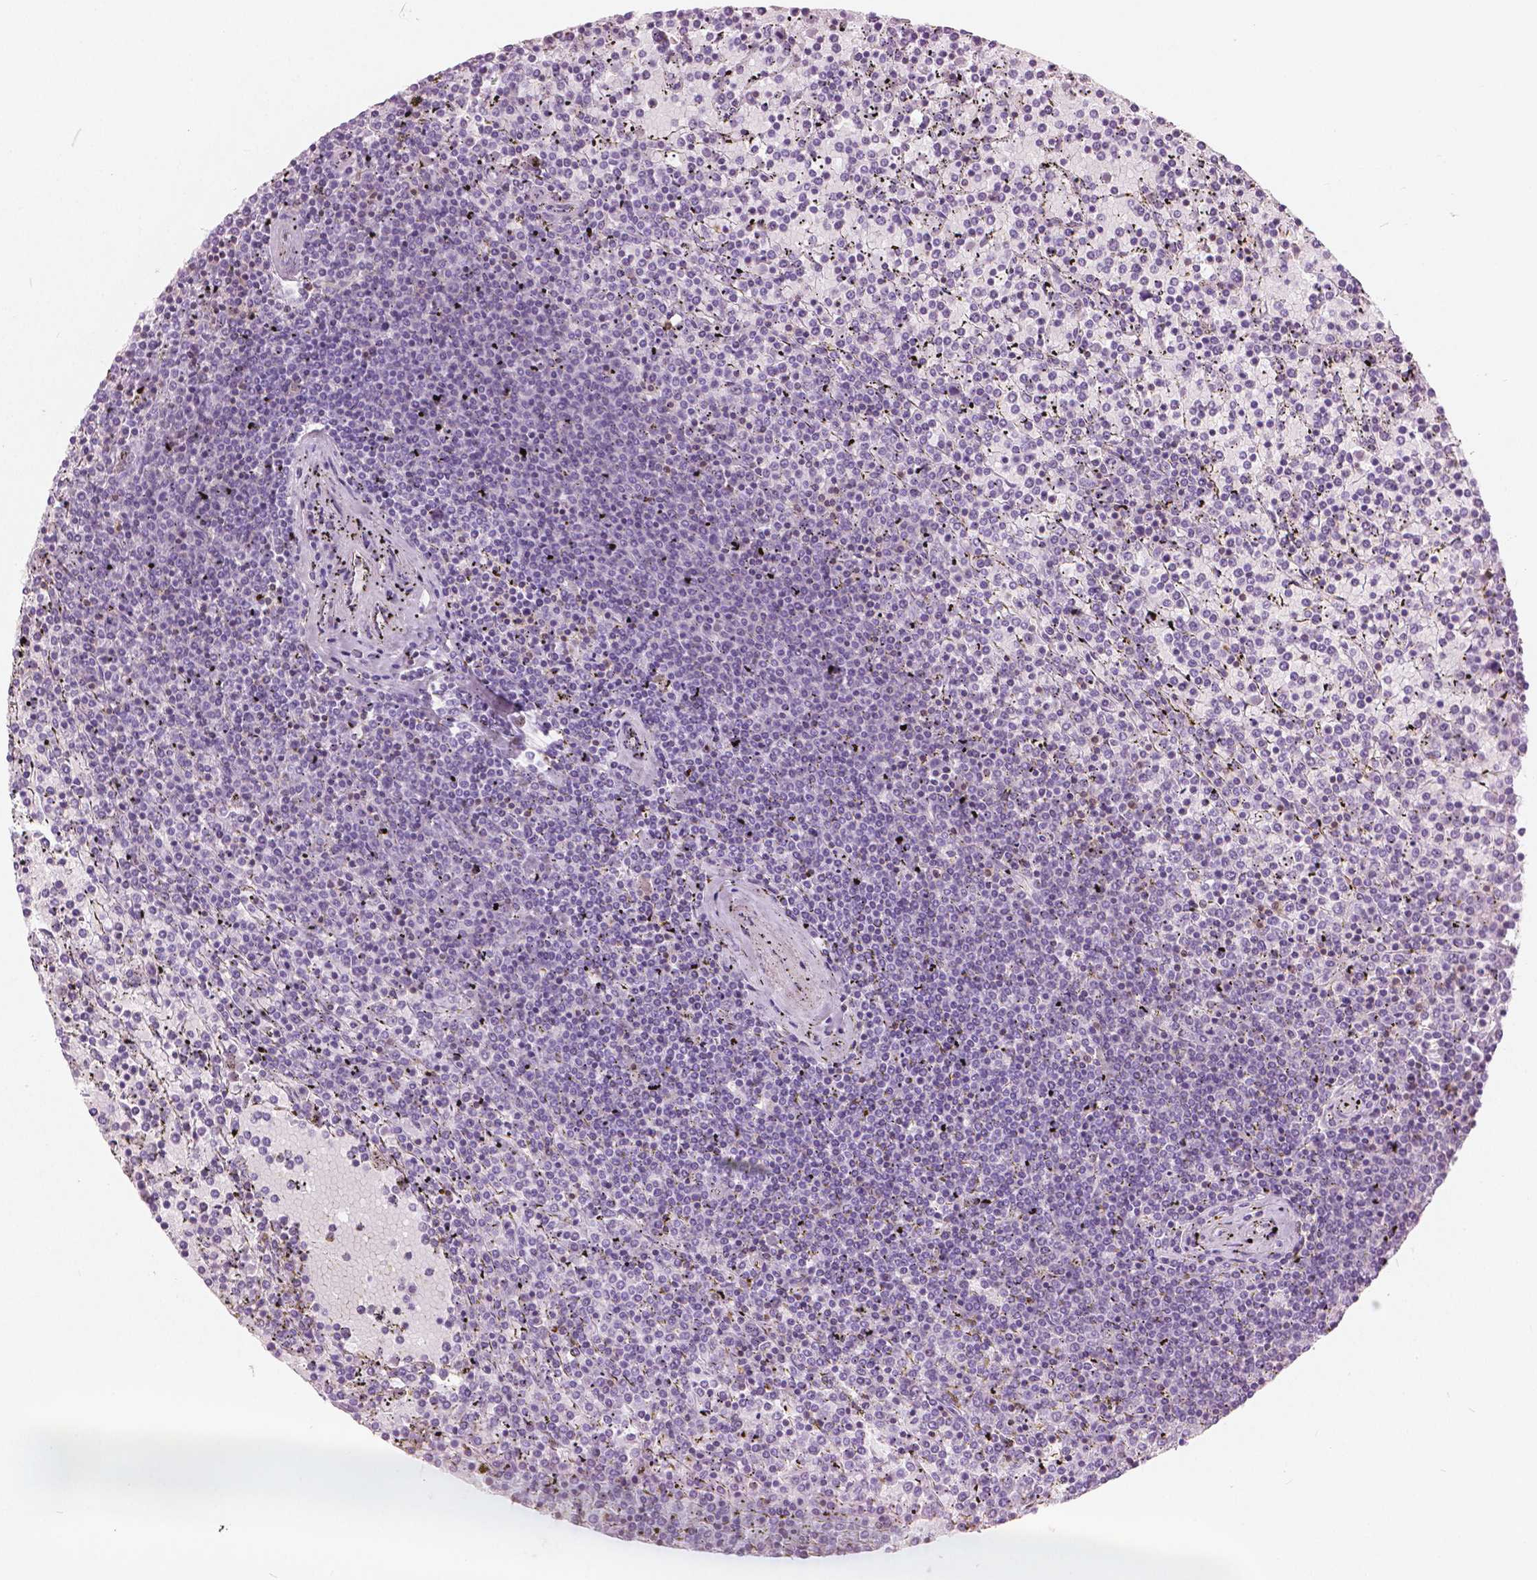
{"staining": {"intensity": "negative", "quantity": "none", "location": "none"}, "tissue": "lymphoma", "cell_type": "Tumor cells", "image_type": "cancer", "snomed": [{"axis": "morphology", "description": "Malignant lymphoma, non-Hodgkin's type, Low grade"}, {"axis": "topography", "description": "Spleen"}], "caption": "Tumor cells are negative for protein expression in human lymphoma.", "gene": "GALM", "patient": {"sex": "female", "age": 77}}